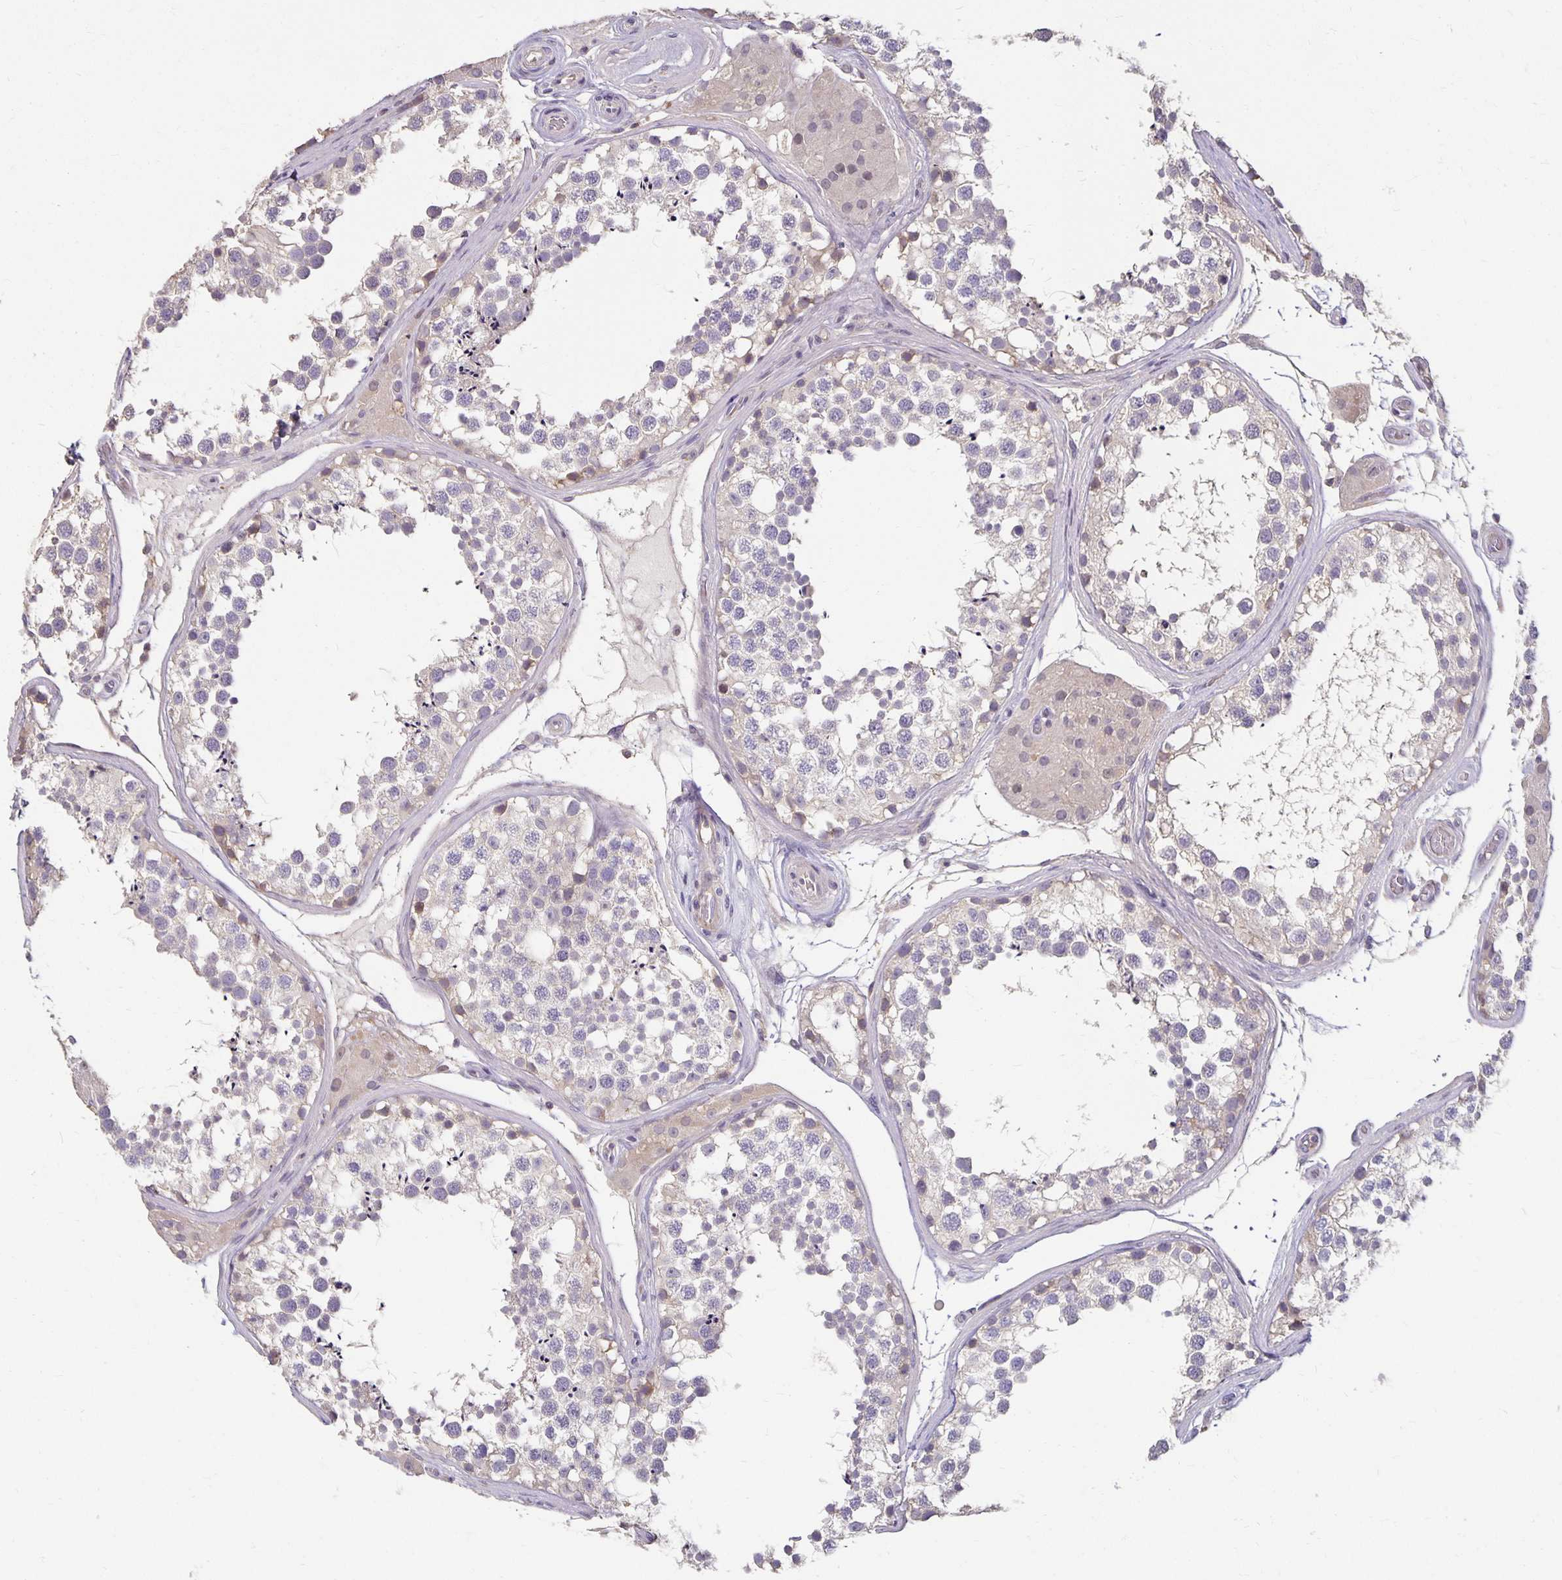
{"staining": {"intensity": "negative", "quantity": "none", "location": "none"}, "tissue": "testis", "cell_type": "Cells in seminiferous ducts", "image_type": "normal", "snomed": [{"axis": "morphology", "description": "Normal tissue, NOS"}, {"axis": "morphology", "description": "Seminoma, NOS"}, {"axis": "topography", "description": "Testis"}], "caption": "A high-resolution photomicrograph shows IHC staining of unremarkable testis, which exhibits no significant expression in cells in seminiferous ducts.", "gene": "CST6", "patient": {"sex": "male", "age": 65}}